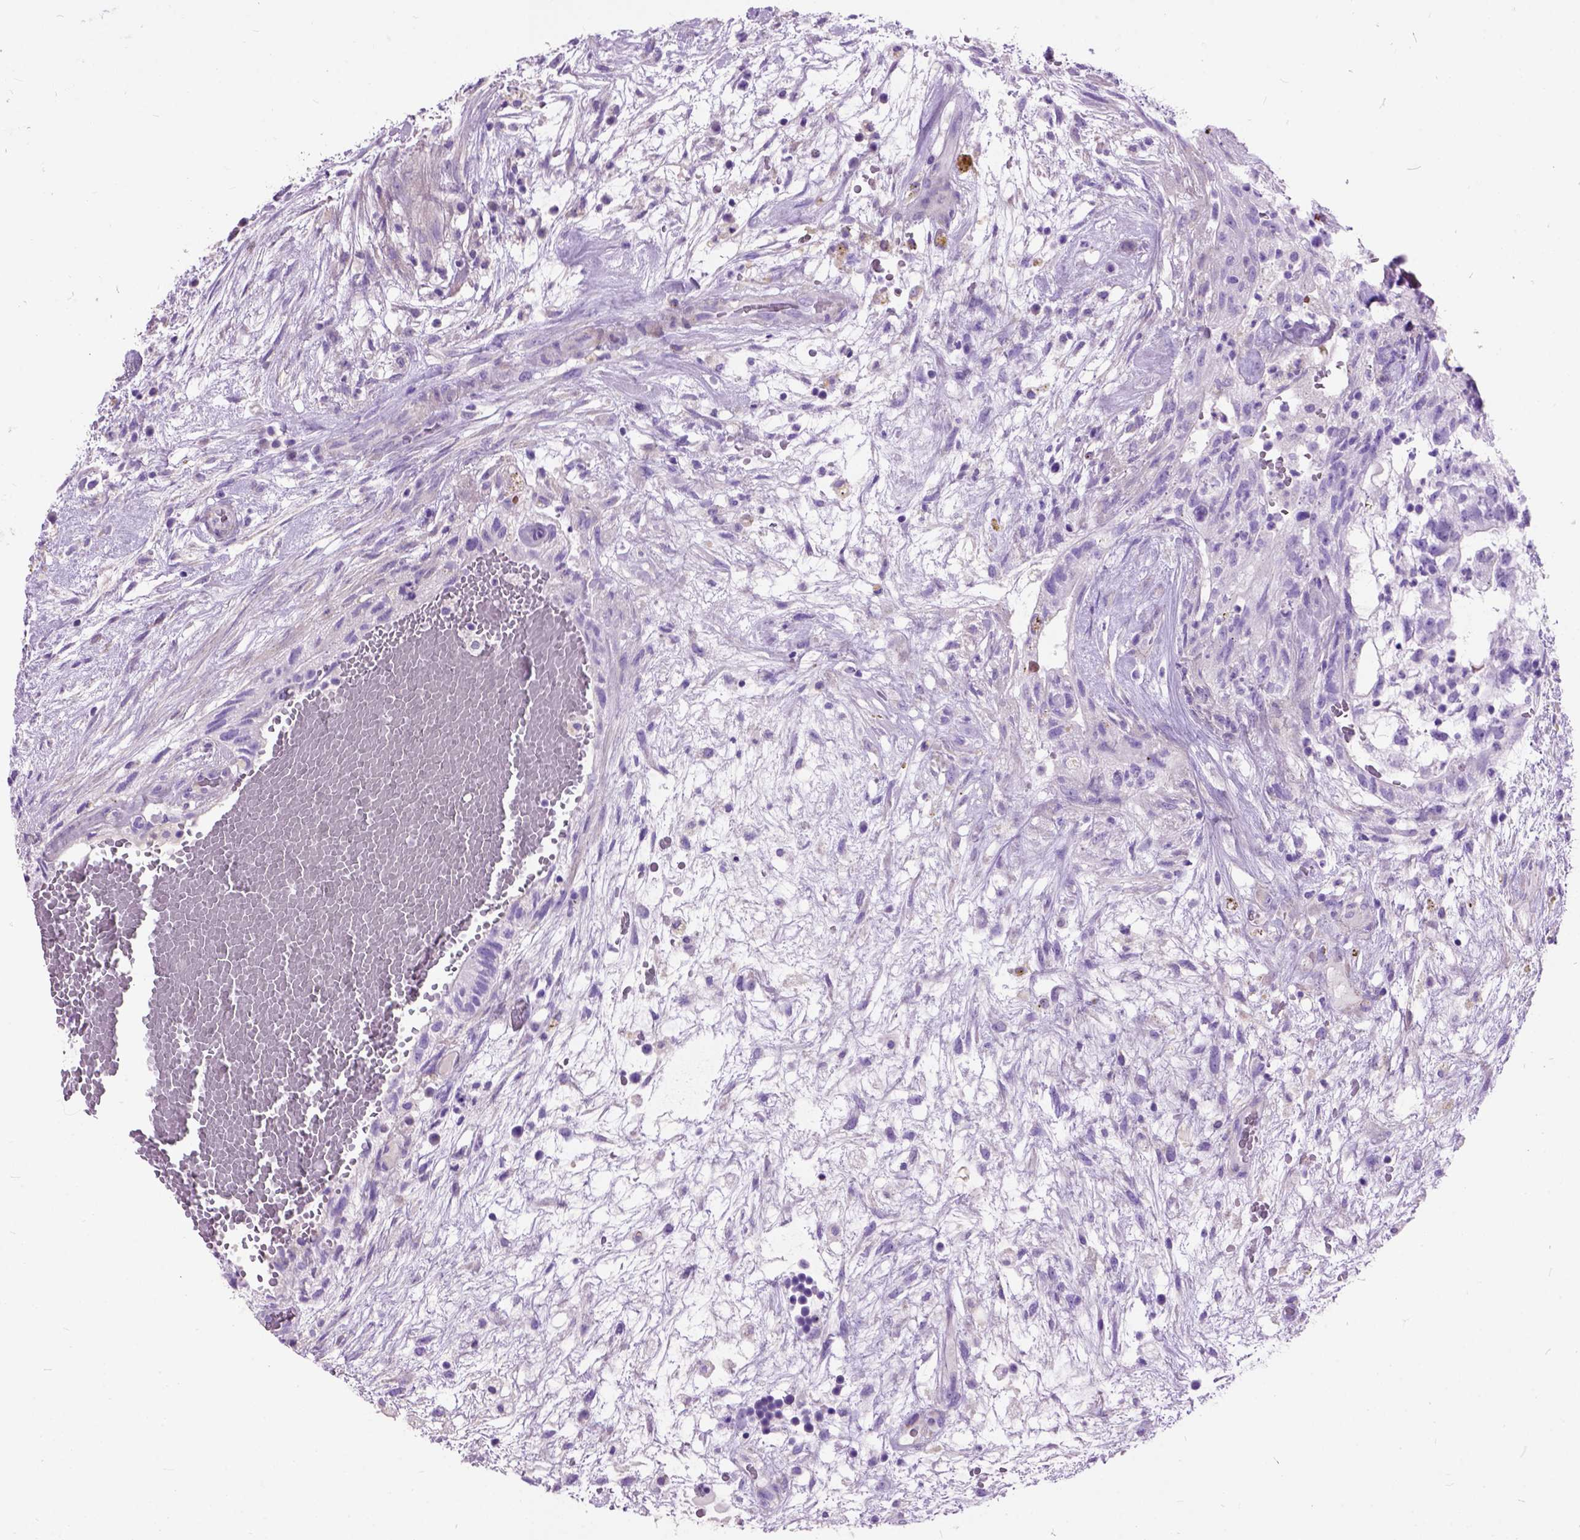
{"staining": {"intensity": "negative", "quantity": "none", "location": "none"}, "tissue": "testis cancer", "cell_type": "Tumor cells", "image_type": "cancer", "snomed": [{"axis": "morphology", "description": "Normal tissue, NOS"}, {"axis": "morphology", "description": "Carcinoma, Embryonal, NOS"}, {"axis": "topography", "description": "Testis"}], "caption": "Immunohistochemical staining of human testis cancer reveals no significant positivity in tumor cells.", "gene": "MAPT", "patient": {"sex": "male", "age": 32}}